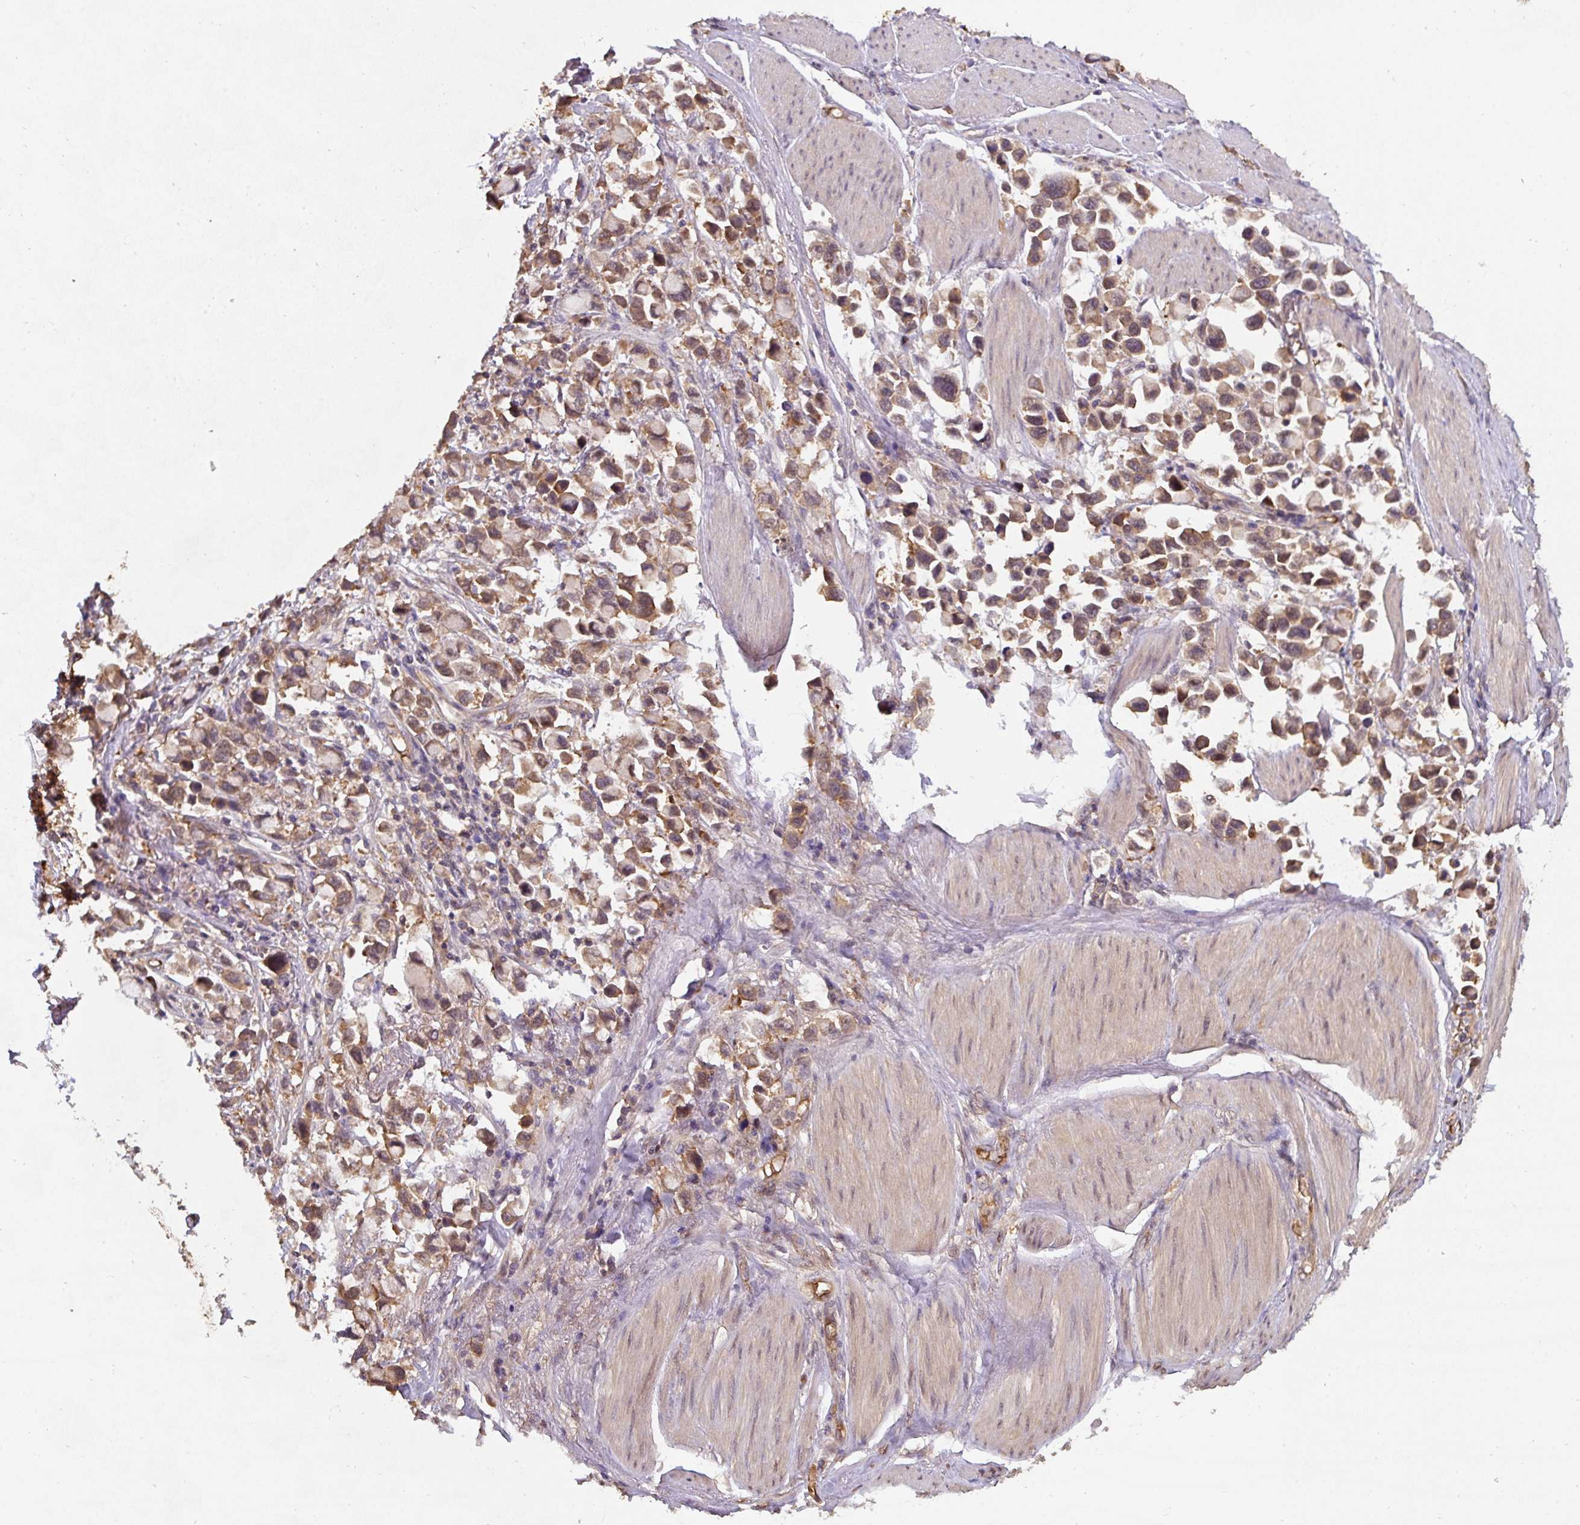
{"staining": {"intensity": "moderate", "quantity": ">75%", "location": "cytoplasmic/membranous"}, "tissue": "stomach cancer", "cell_type": "Tumor cells", "image_type": "cancer", "snomed": [{"axis": "morphology", "description": "Adenocarcinoma, NOS"}, {"axis": "topography", "description": "Stomach"}], "caption": "Protein staining of stomach adenocarcinoma tissue shows moderate cytoplasmic/membranous positivity in approximately >75% of tumor cells.", "gene": "ST13", "patient": {"sex": "female", "age": 81}}